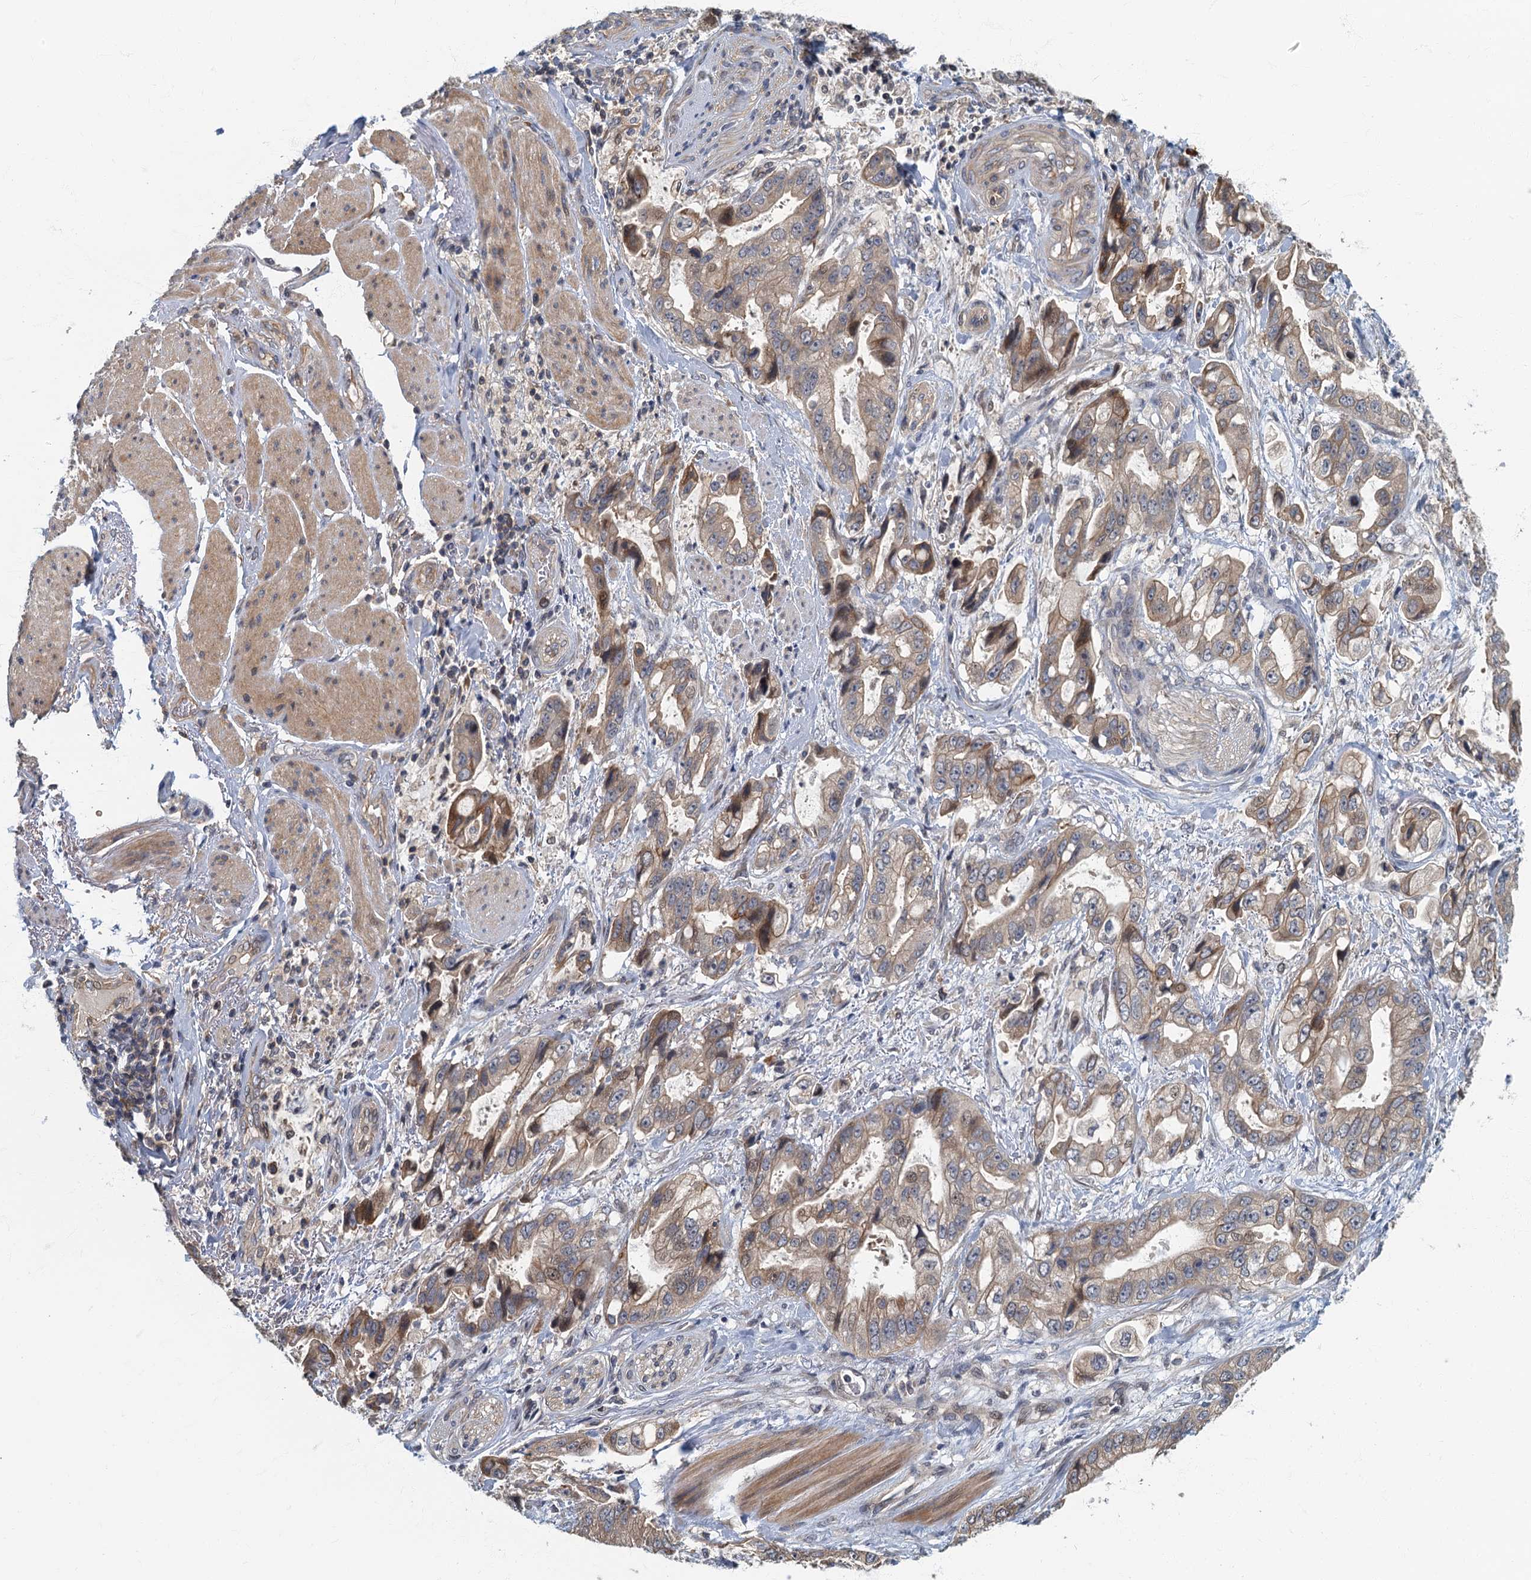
{"staining": {"intensity": "weak", "quantity": "25%-75%", "location": "cytoplasmic/membranous"}, "tissue": "stomach cancer", "cell_type": "Tumor cells", "image_type": "cancer", "snomed": [{"axis": "morphology", "description": "Adenocarcinoma, NOS"}, {"axis": "topography", "description": "Stomach"}], "caption": "A high-resolution micrograph shows immunohistochemistry staining of stomach cancer, which exhibits weak cytoplasmic/membranous positivity in approximately 25%-75% of tumor cells.", "gene": "CKAP2L", "patient": {"sex": "male", "age": 62}}